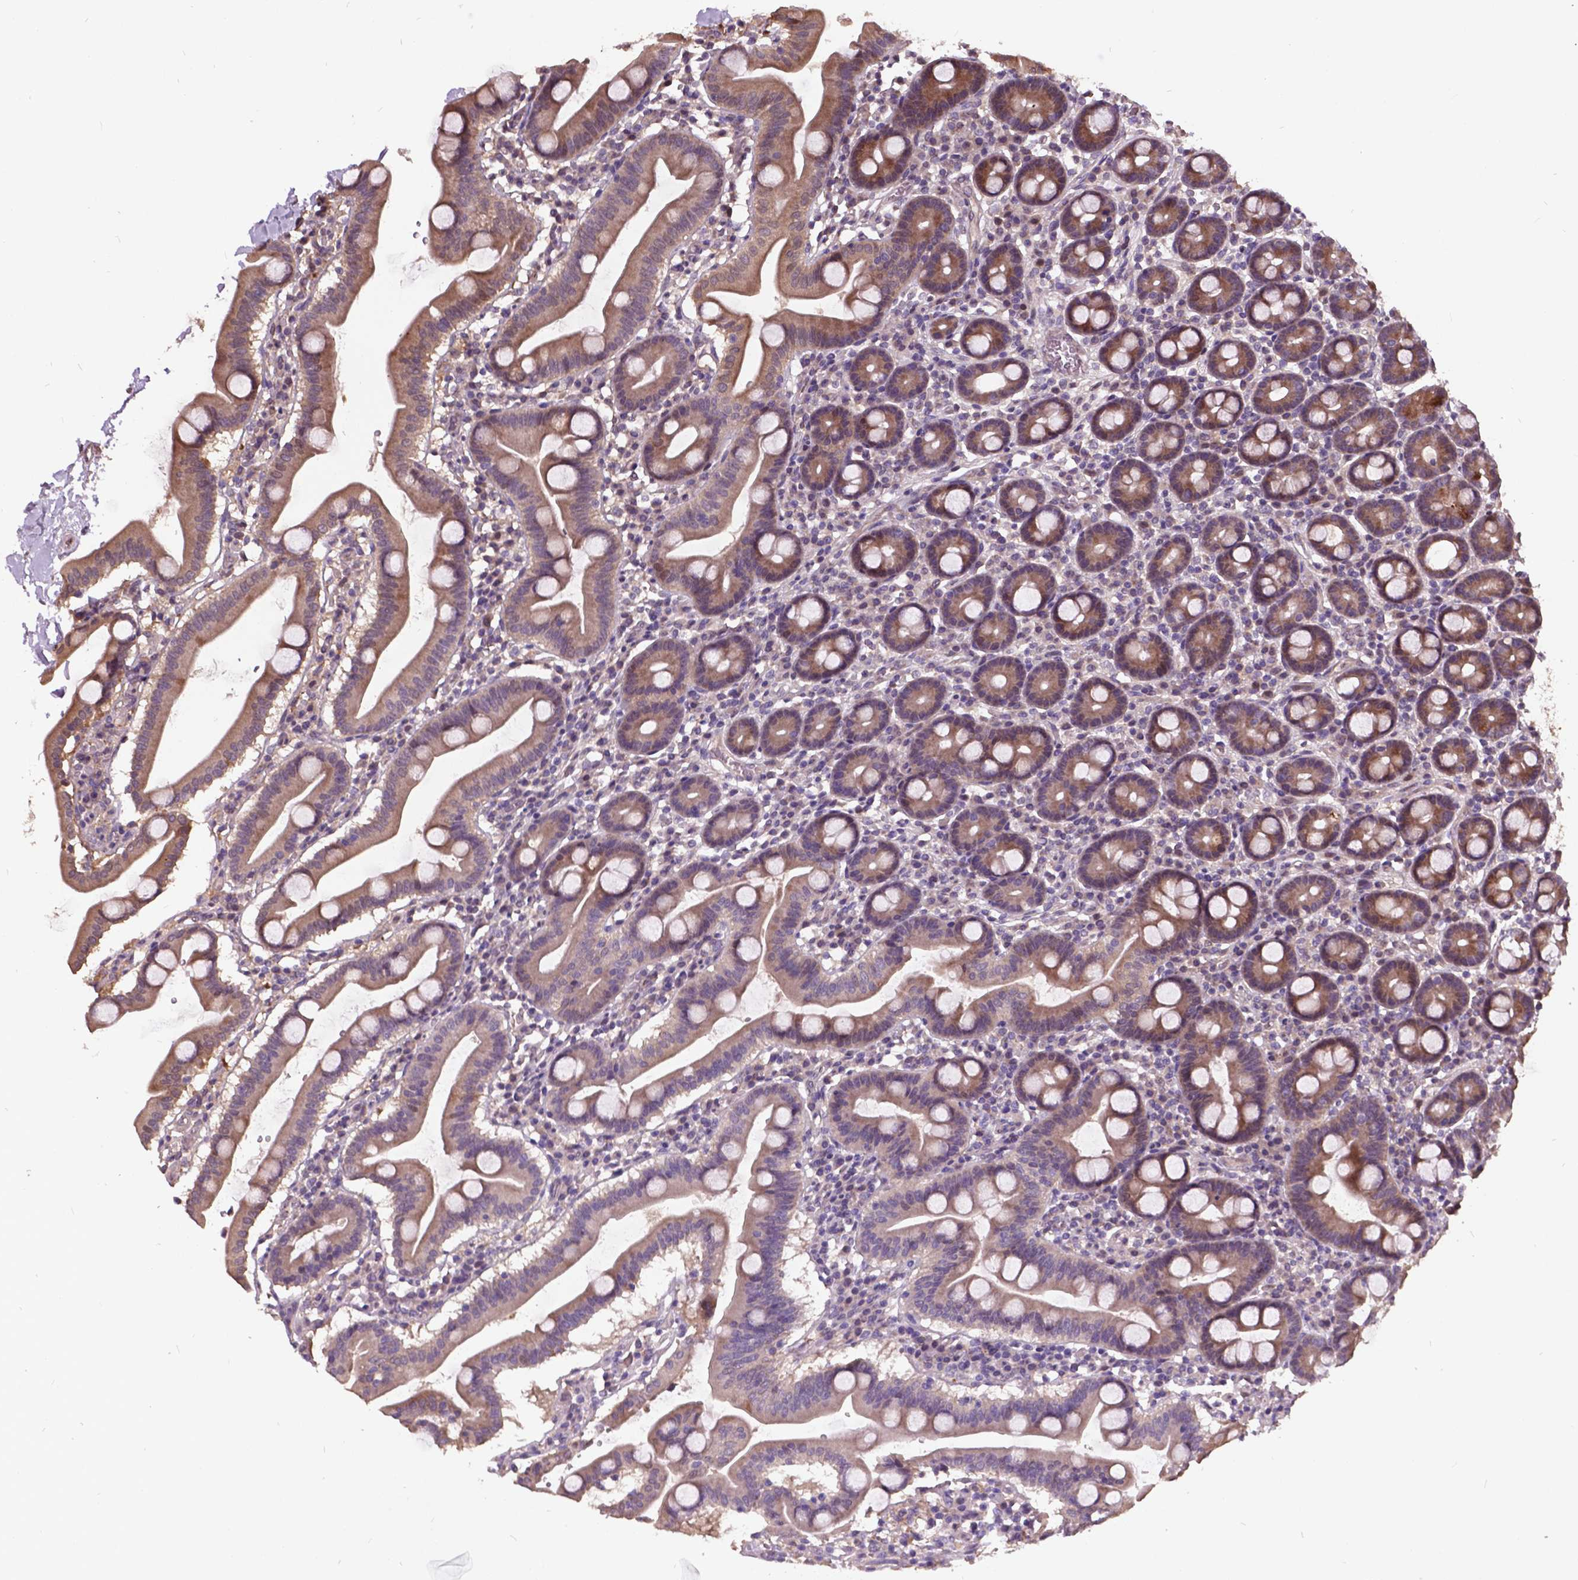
{"staining": {"intensity": "moderate", "quantity": "25%-75%", "location": "cytoplasmic/membranous"}, "tissue": "duodenum", "cell_type": "Glandular cells", "image_type": "normal", "snomed": [{"axis": "morphology", "description": "Normal tissue, NOS"}, {"axis": "topography", "description": "Pancreas"}, {"axis": "topography", "description": "Duodenum"}], "caption": "Duodenum stained with a brown dye shows moderate cytoplasmic/membranous positive staining in approximately 25%-75% of glandular cells.", "gene": "AP1S3", "patient": {"sex": "male", "age": 59}}